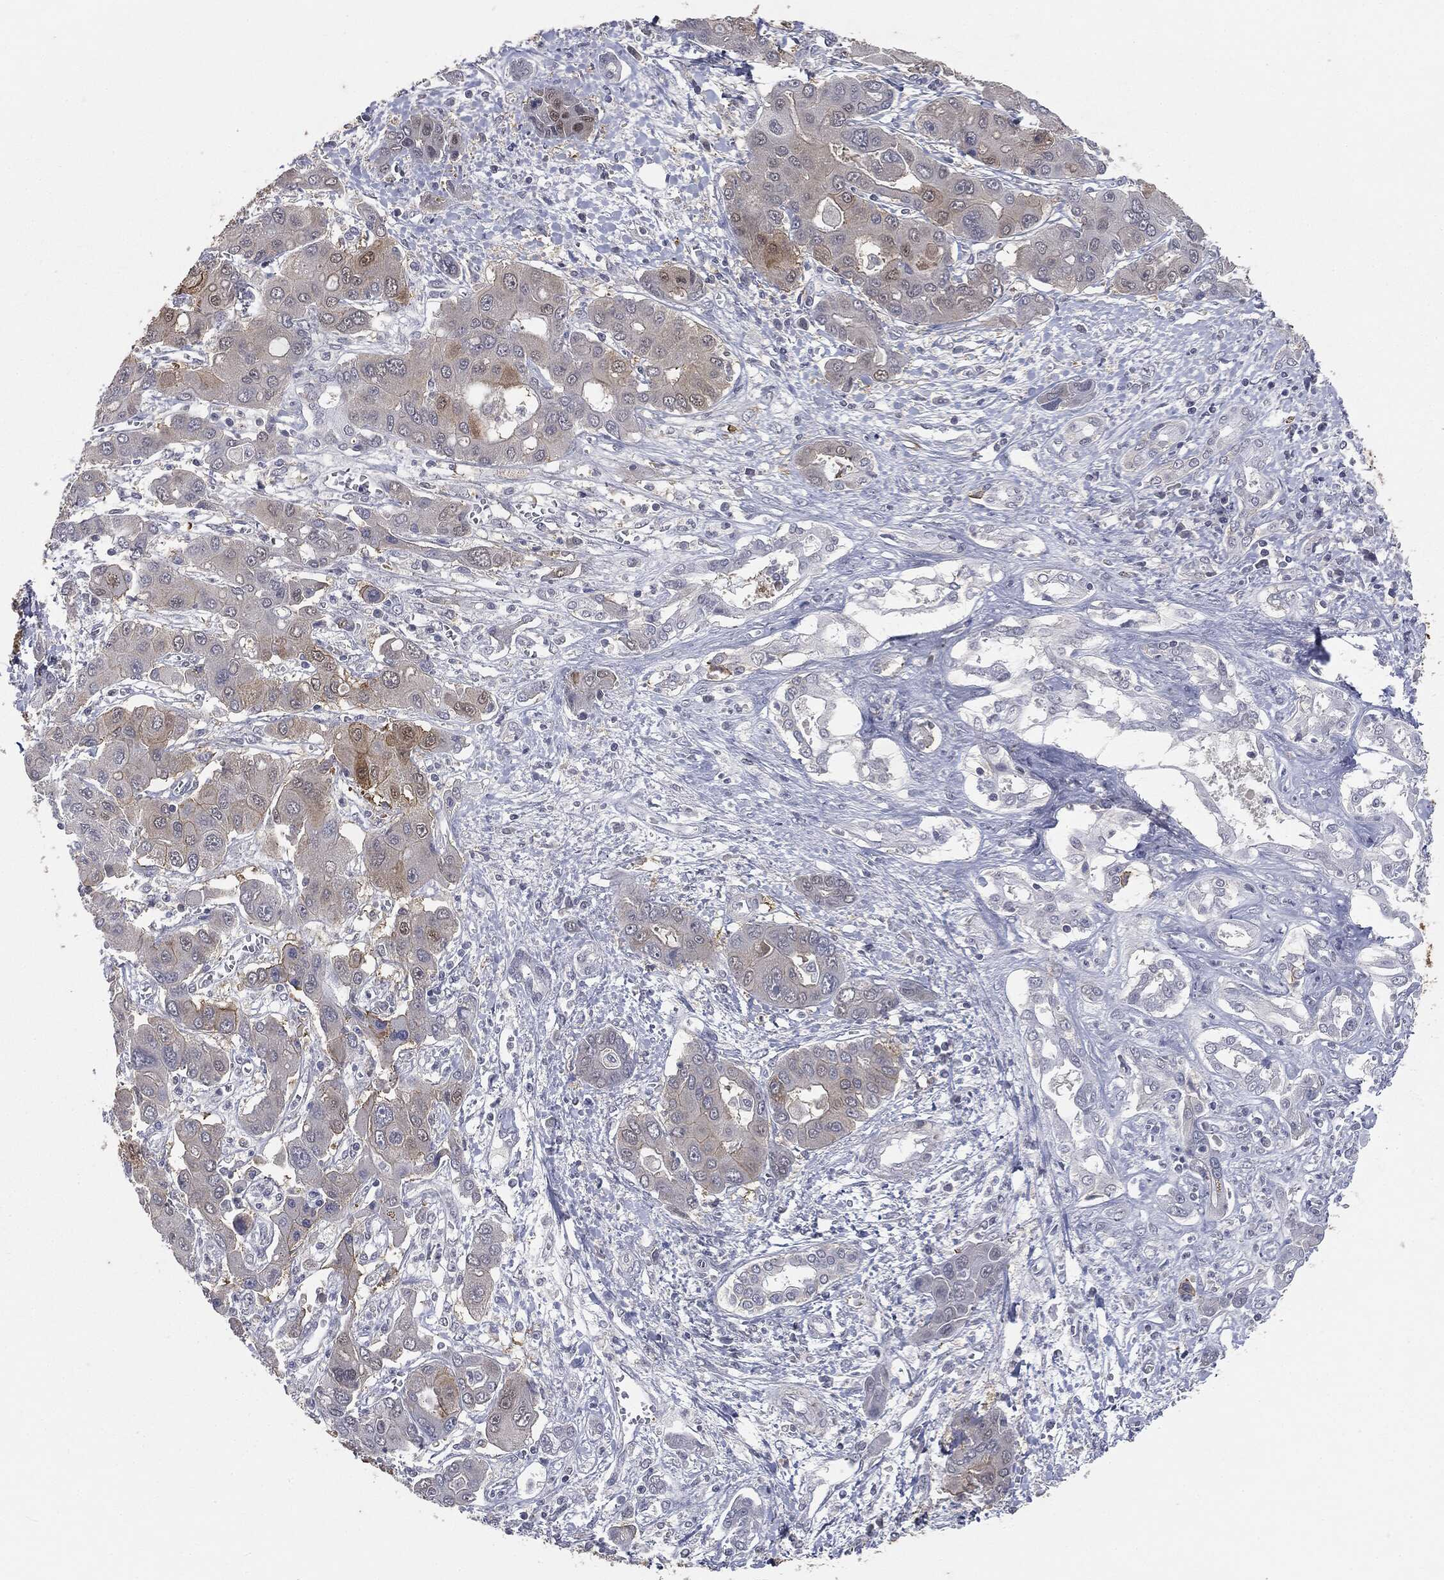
{"staining": {"intensity": "moderate", "quantity": "<25%", "location": "cytoplasmic/membranous"}, "tissue": "liver cancer", "cell_type": "Tumor cells", "image_type": "cancer", "snomed": [{"axis": "morphology", "description": "Cholangiocarcinoma"}, {"axis": "topography", "description": "Liver"}], "caption": "IHC of human liver cancer demonstrates low levels of moderate cytoplasmic/membranous staining in approximately <25% of tumor cells.", "gene": "SLC2A2", "patient": {"sex": "male", "age": 67}}